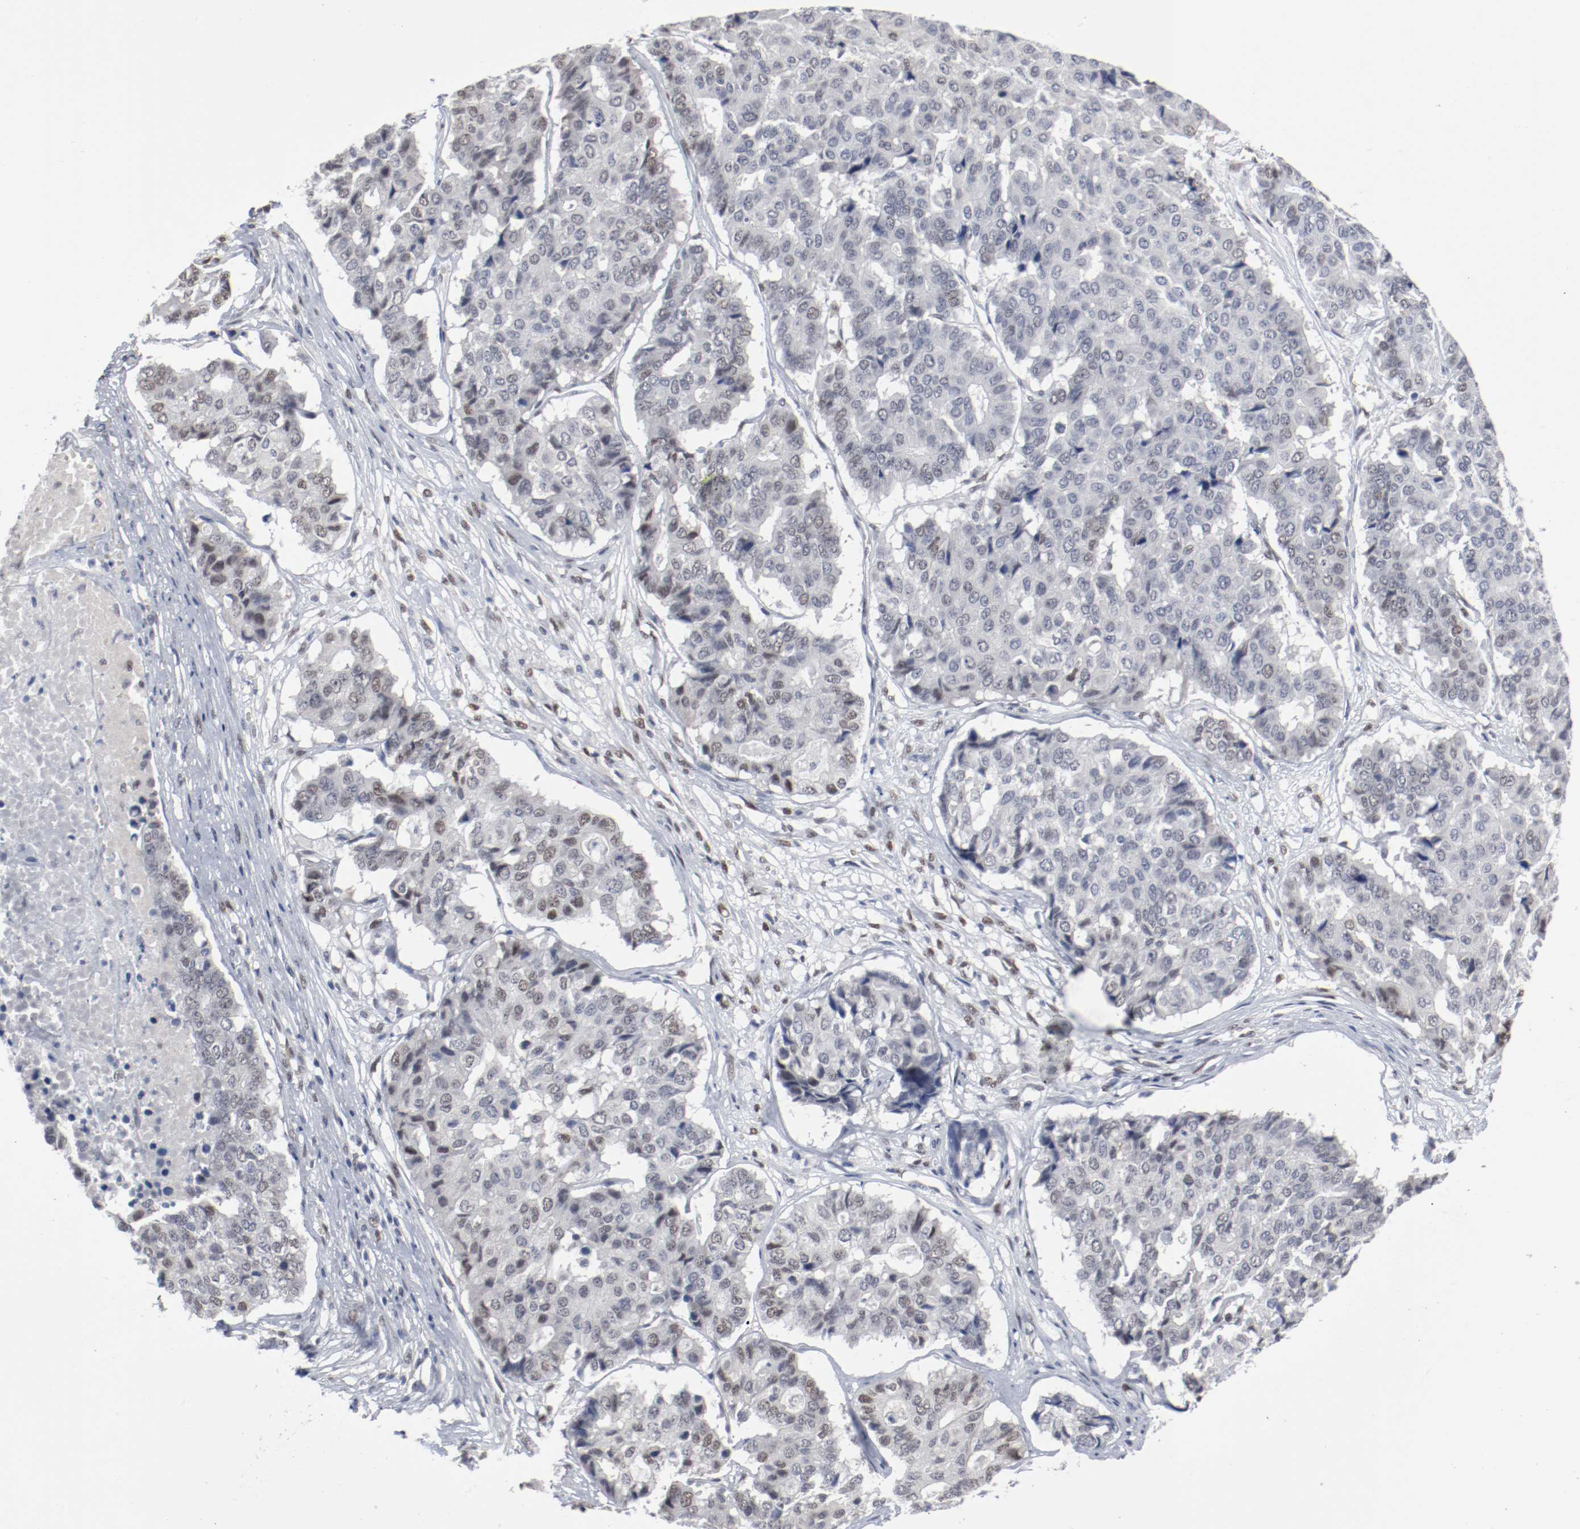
{"staining": {"intensity": "weak", "quantity": "<25%", "location": "nuclear"}, "tissue": "pancreatic cancer", "cell_type": "Tumor cells", "image_type": "cancer", "snomed": [{"axis": "morphology", "description": "Adenocarcinoma, NOS"}, {"axis": "topography", "description": "Pancreas"}], "caption": "High magnification brightfield microscopy of pancreatic adenocarcinoma stained with DAB (3,3'-diaminobenzidine) (brown) and counterstained with hematoxylin (blue): tumor cells show no significant expression.", "gene": "ATF7", "patient": {"sex": "male", "age": 50}}